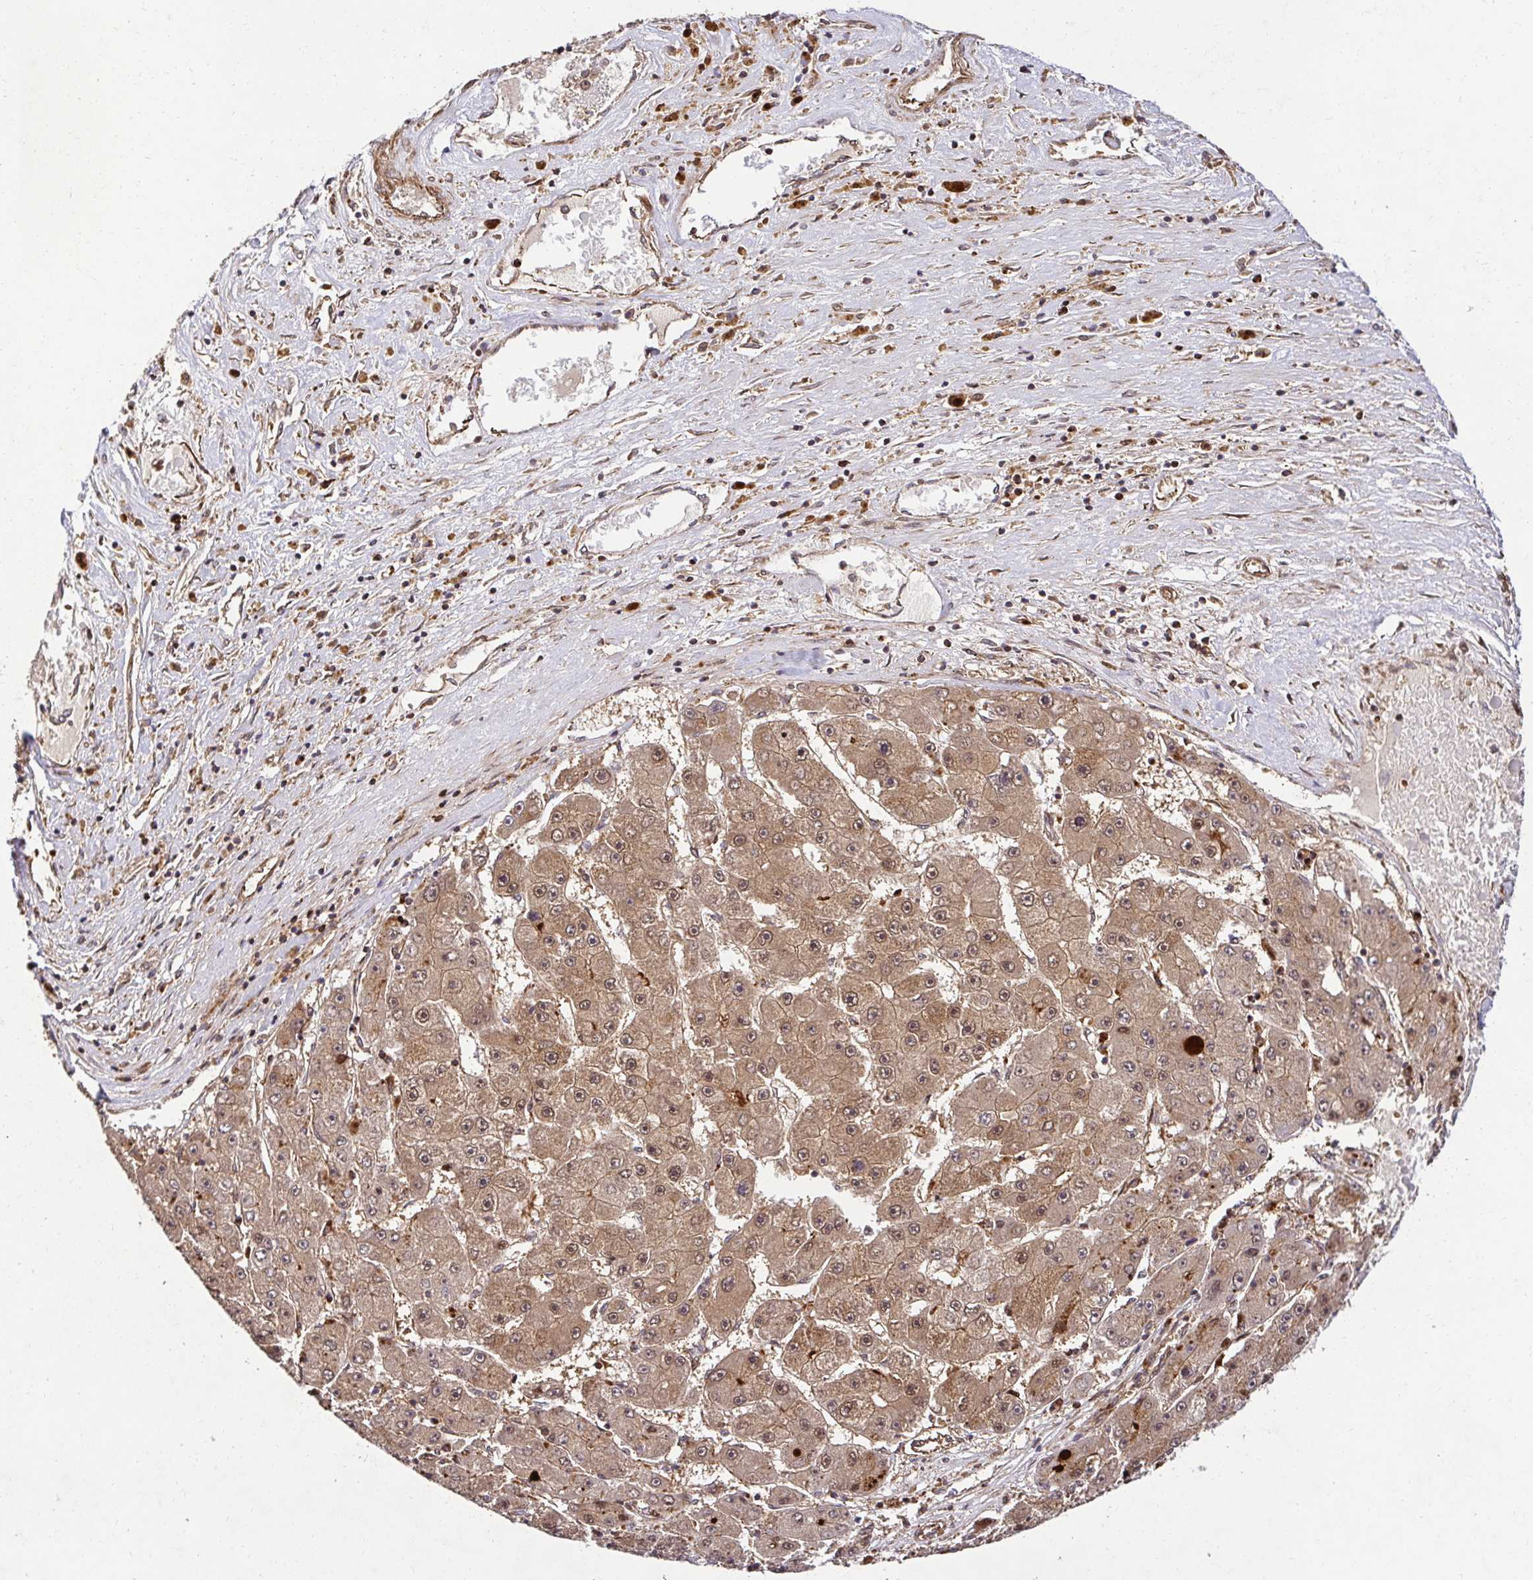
{"staining": {"intensity": "weak", "quantity": "25%-75%", "location": "cytoplasmic/membranous"}, "tissue": "liver cancer", "cell_type": "Tumor cells", "image_type": "cancer", "snomed": [{"axis": "morphology", "description": "Carcinoma, Hepatocellular, NOS"}, {"axis": "topography", "description": "Liver"}], "caption": "Approximately 25%-75% of tumor cells in liver cancer (hepatocellular carcinoma) demonstrate weak cytoplasmic/membranous protein staining as visualized by brown immunohistochemical staining.", "gene": "PSMA4", "patient": {"sex": "female", "age": 61}}